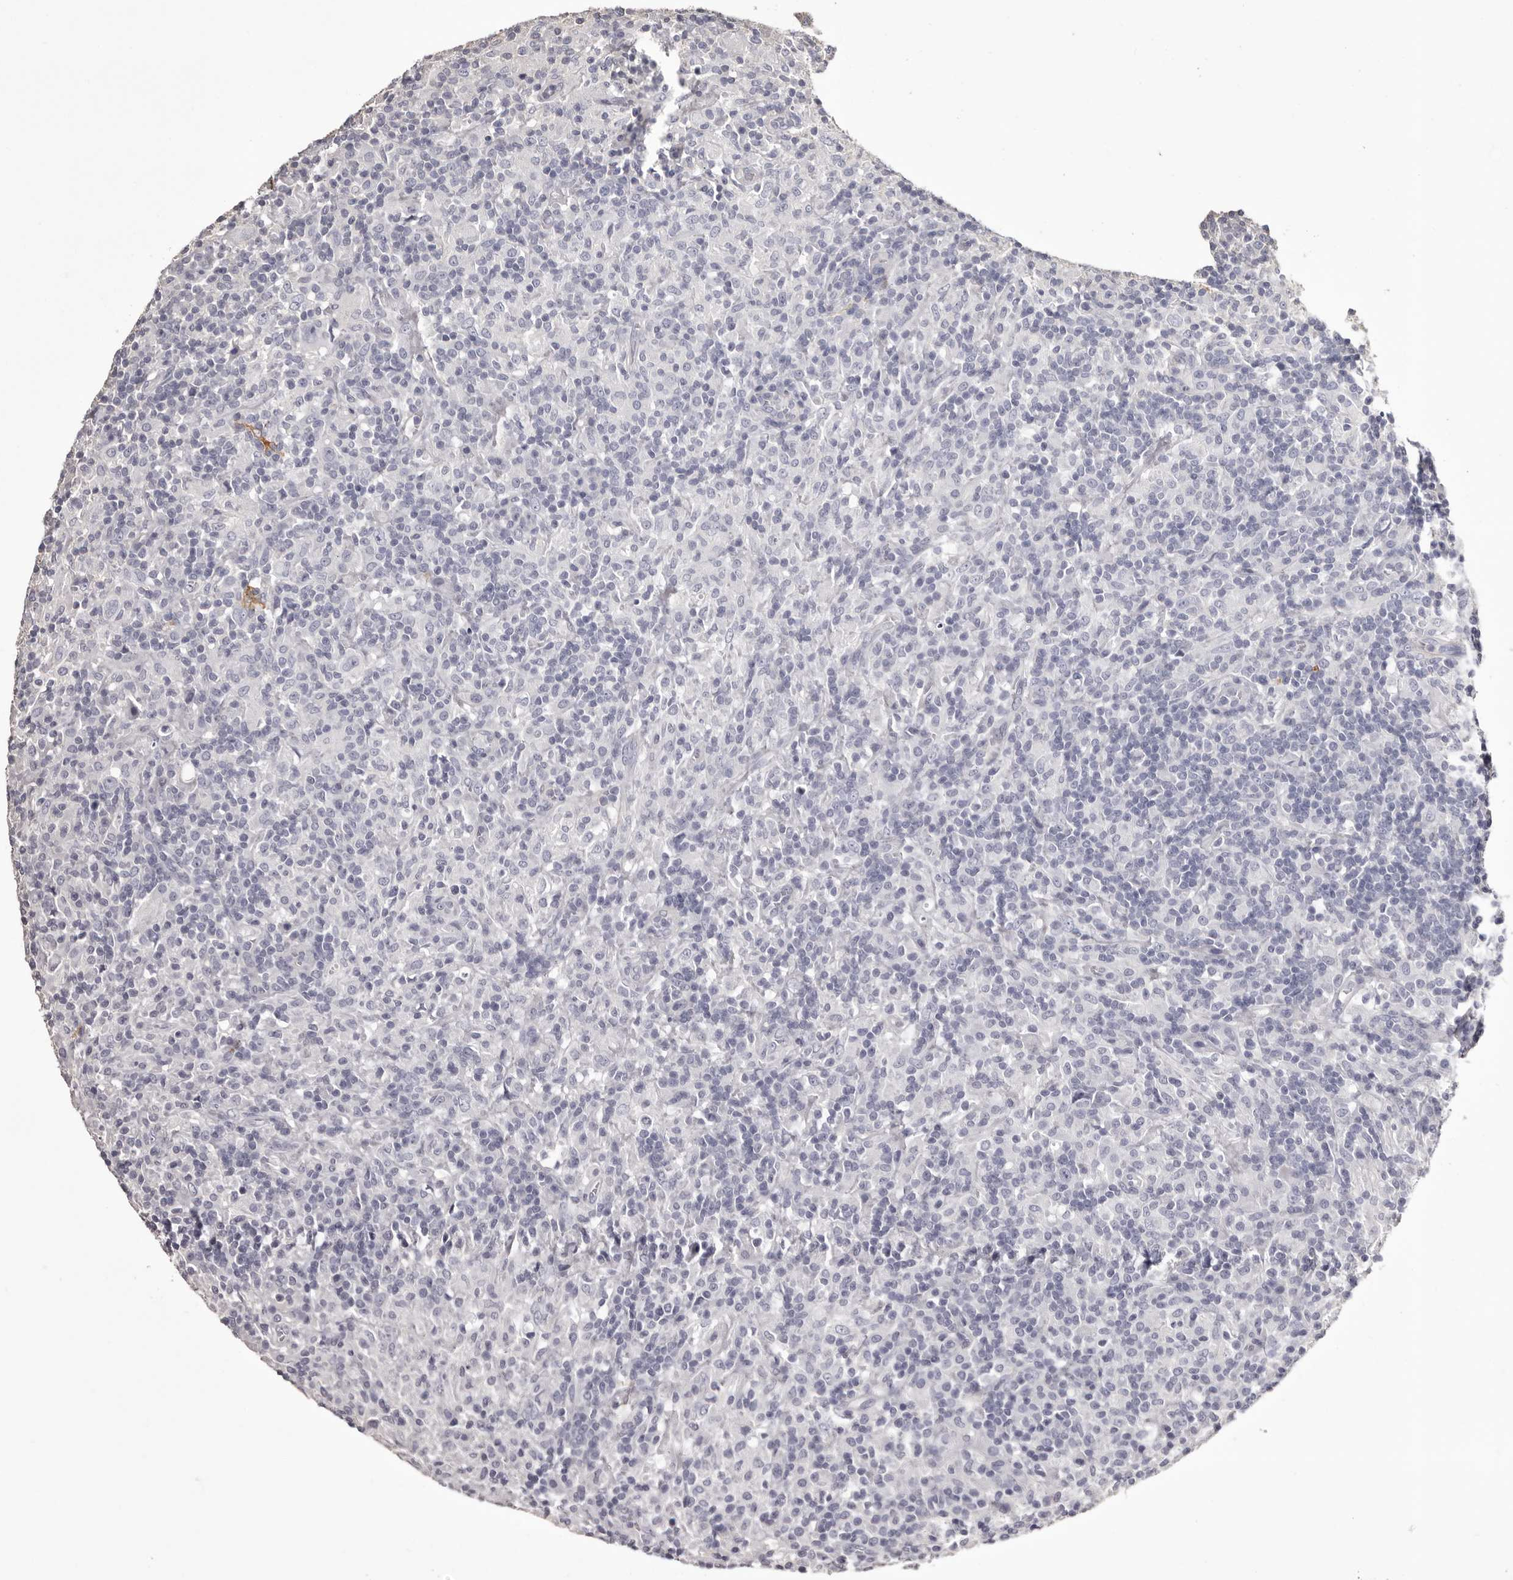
{"staining": {"intensity": "negative", "quantity": "none", "location": "none"}, "tissue": "lymphoma", "cell_type": "Tumor cells", "image_type": "cancer", "snomed": [{"axis": "morphology", "description": "Hodgkin's disease, NOS"}, {"axis": "topography", "description": "Lymph node"}], "caption": "The photomicrograph reveals no staining of tumor cells in Hodgkin's disease.", "gene": "LAD1", "patient": {"sex": "male", "age": 70}}